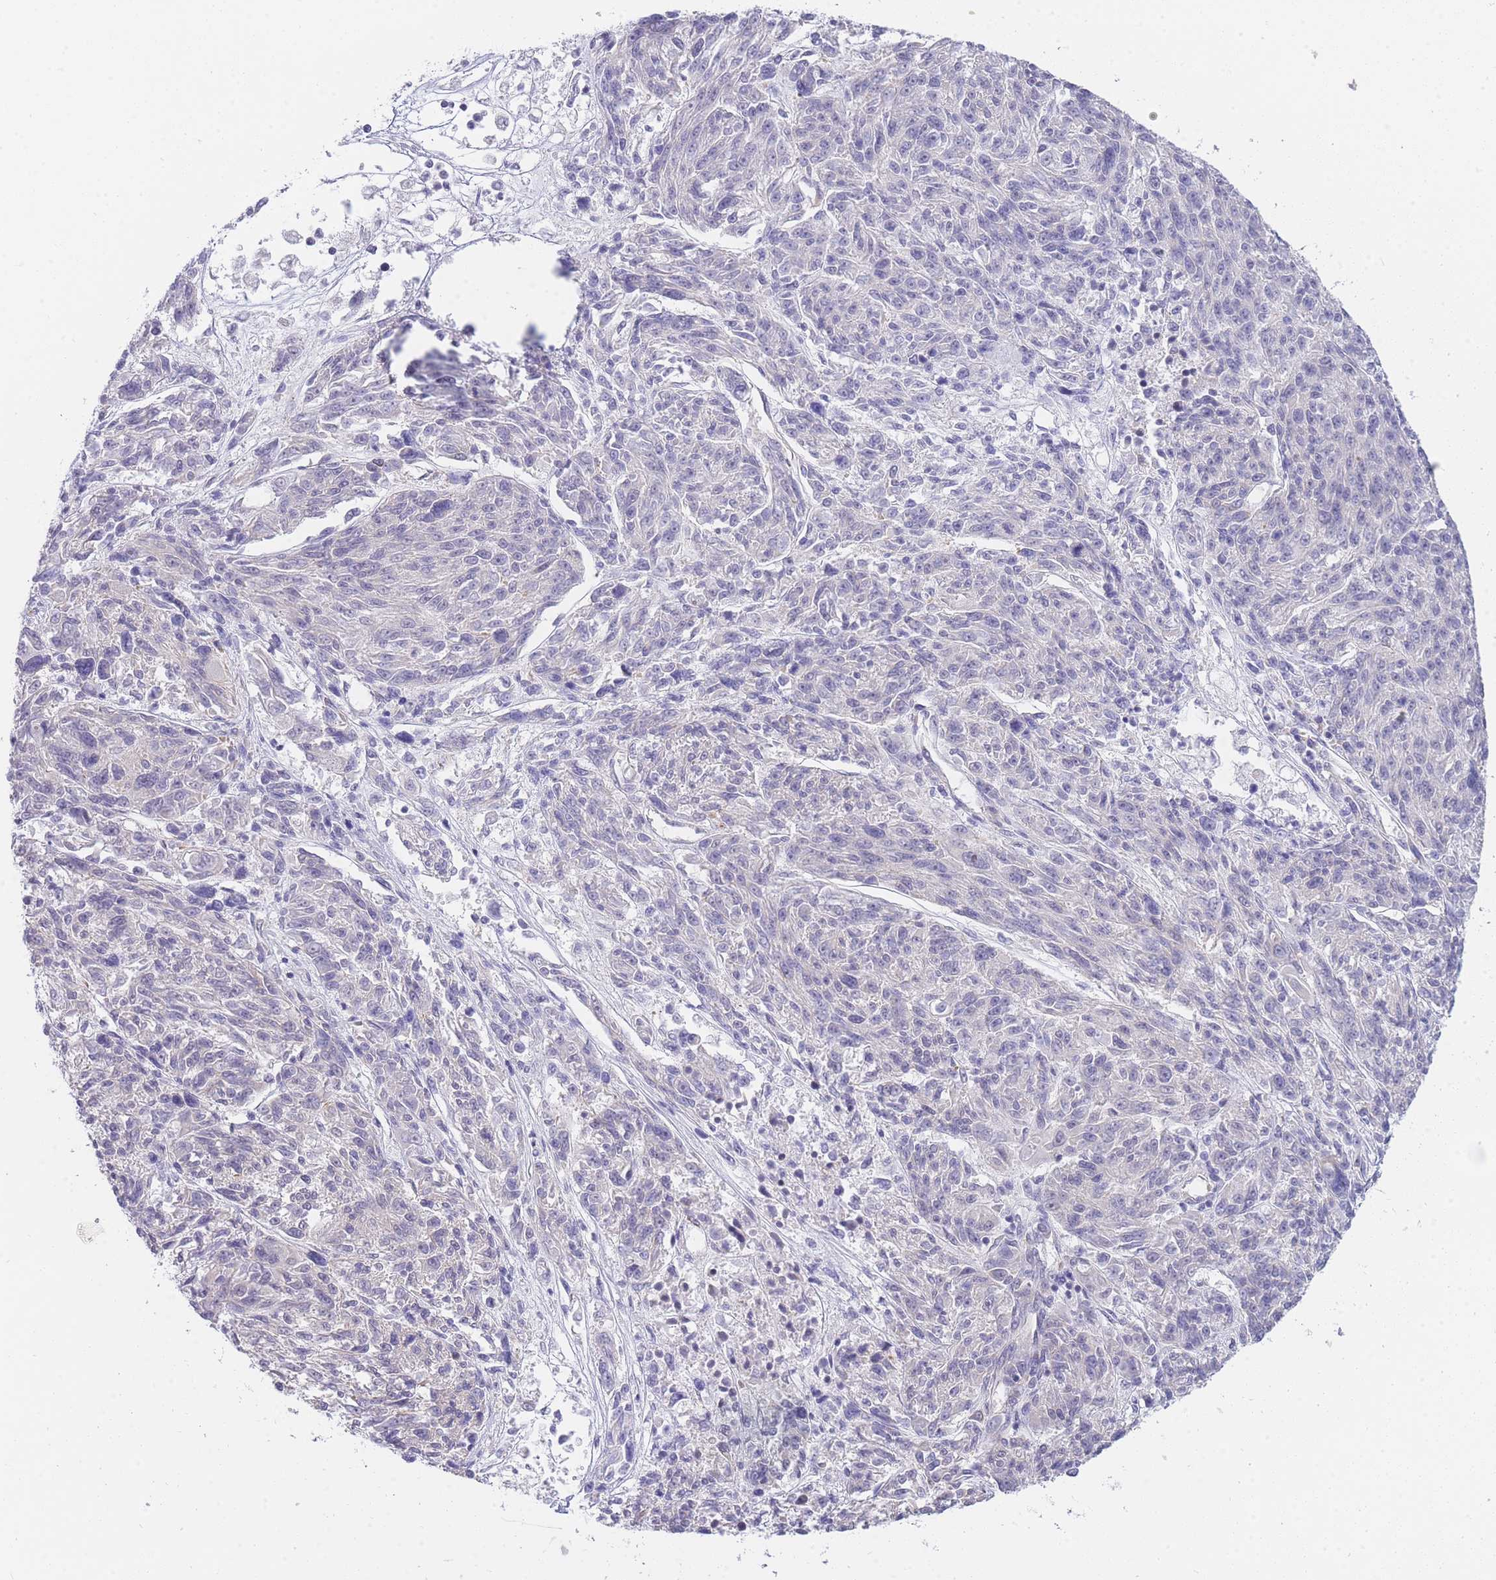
{"staining": {"intensity": "negative", "quantity": "none", "location": "none"}, "tissue": "melanoma", "cell_type": "Tumor cells", "image_type": "cancer", "snomed": [{"axis": "morphology", "description": "Malignant melanoma, NOS"}, {"axis": "topography", "description": "Skin"}], "caption": "Immunohistochemical staining of human malignant melanoma displays no significant expression in tumor cells.", "gene": "C19orf25", "patient": {"sex": "male", "age": 53}}